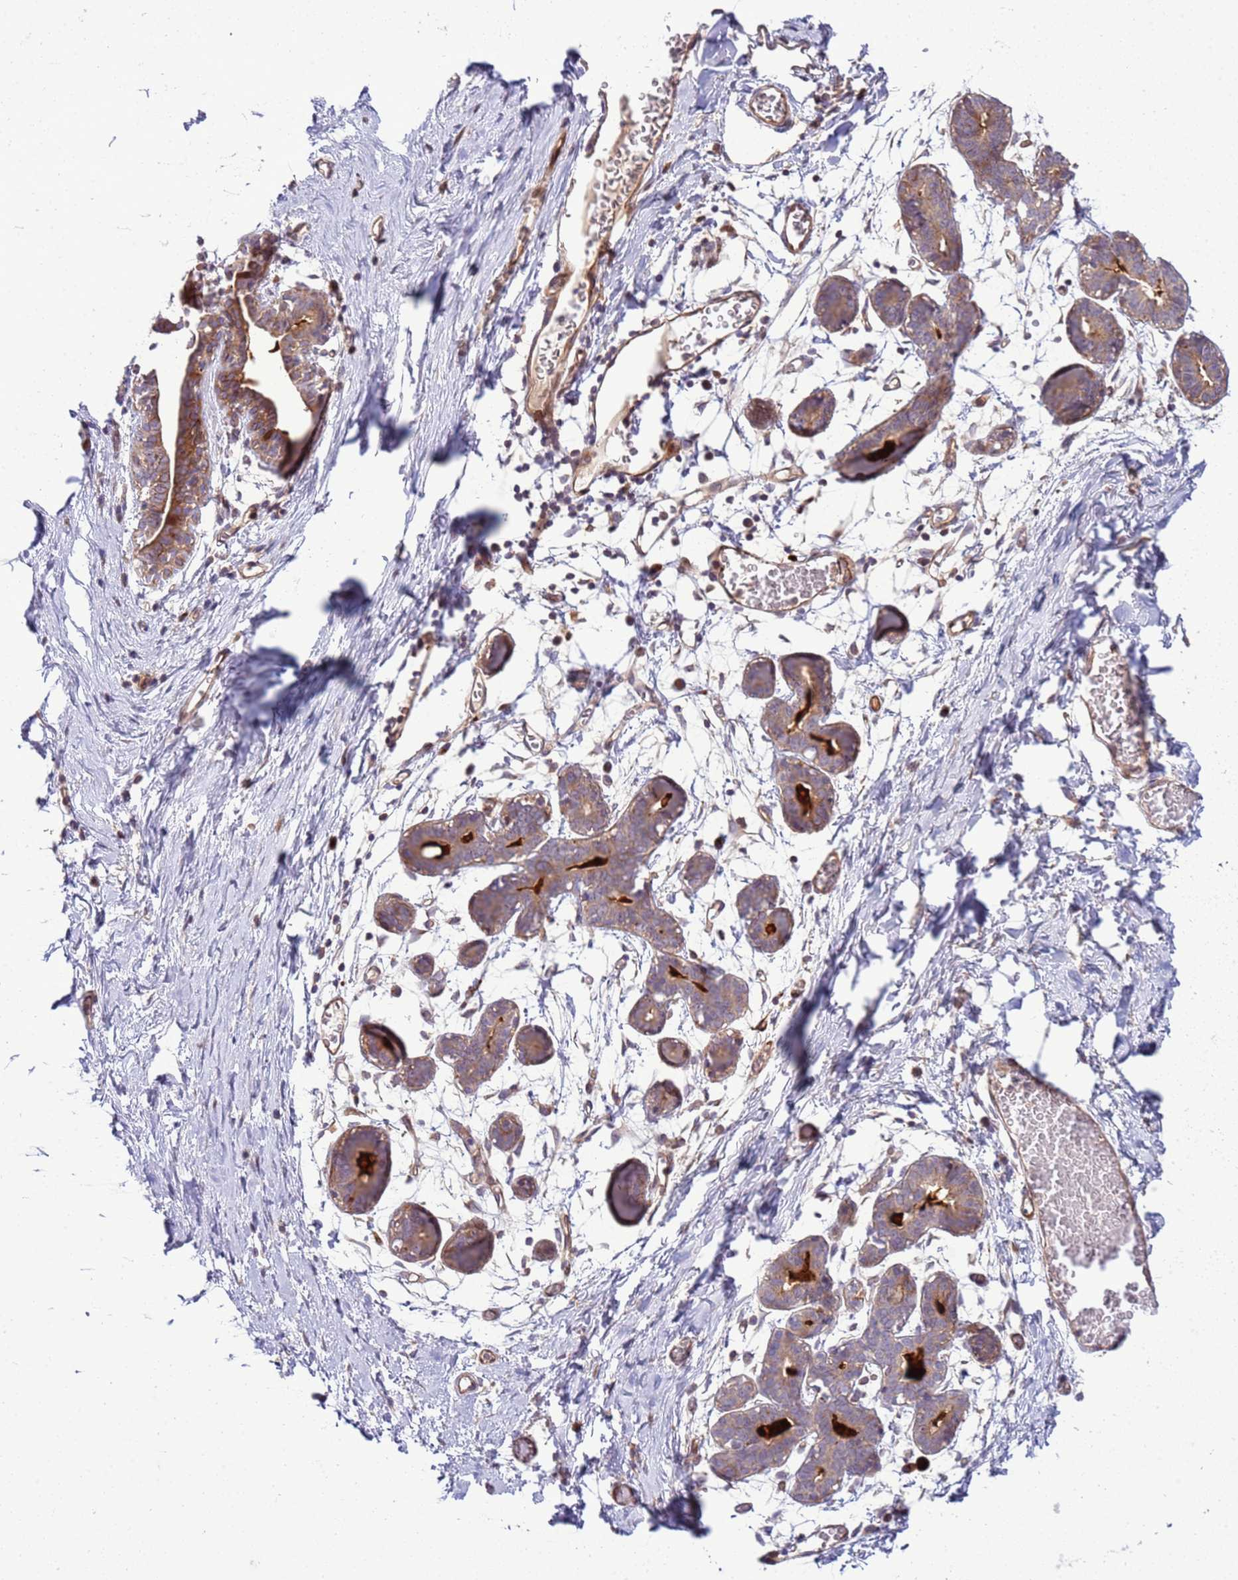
{"staining": {"intensity": "negative", "quantity": "none", "location": "none"}, "tissue": "breast", "cell_type": "Adipocytes", "image_type": "normal", "snomed": [{"axis": "morphology", "description": "Normal tissue, NOS"}, {"axis": "topography", "description": "Breast"}], "caption": "This is a micrograph of IHC staining of unremarkable breast, which shows no positivity in adipocytes.", "gene": "ZNF624", "patient": {"sex": "female", "age": 27}}